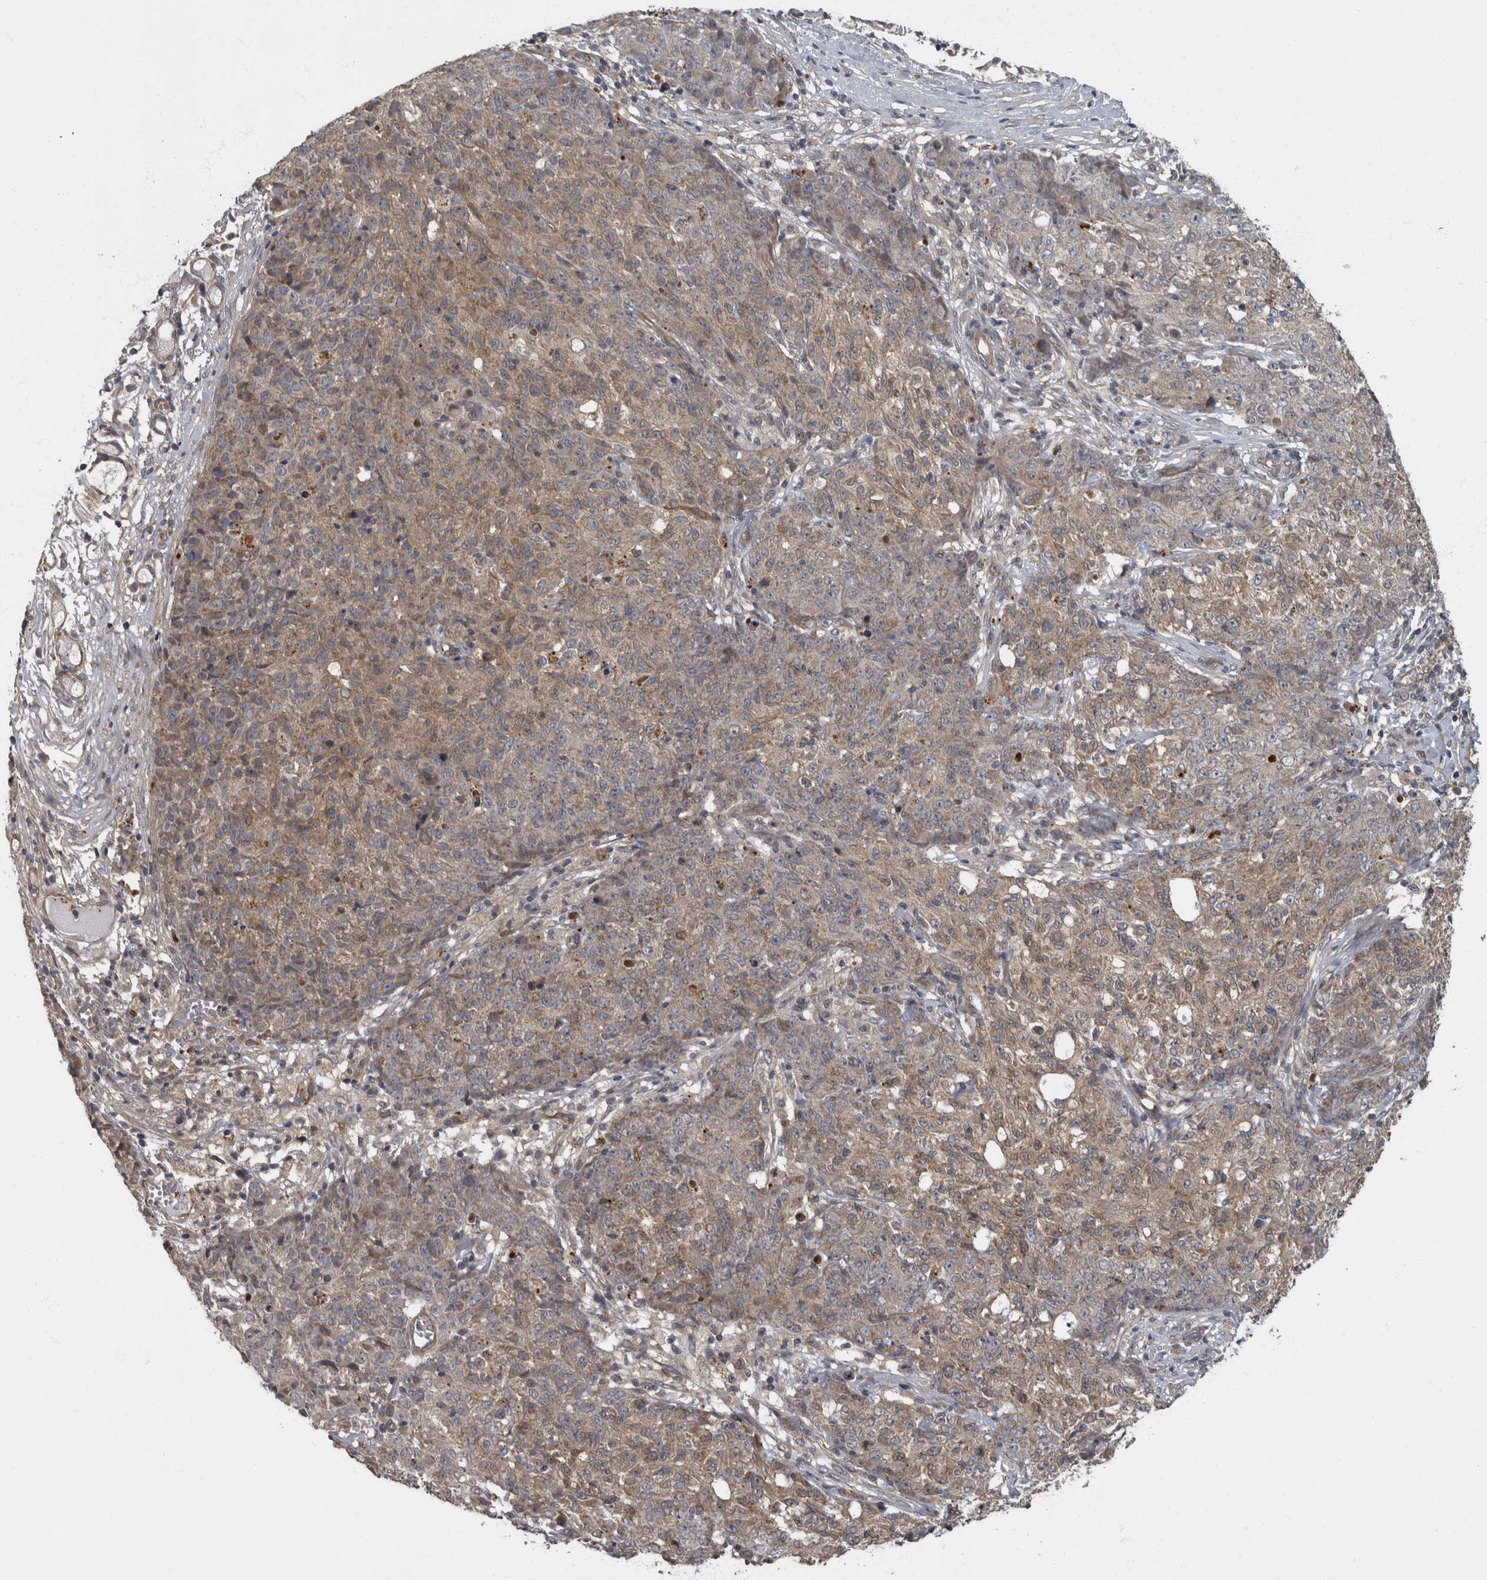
{"staining": {"intensity": "weak", "quantity": "<25%", "location": "cytoplasmic/membranous"}, "tissue": "ovarian cancer", "cell_type": "Tumor cells", "image_type": "cancer", "snomed": [{"axis": "morphology", "description": "Carcinoma, endometroid"}, {"axis": "topography", "description": "Ovary"}], "caption": "Ovarian cancer was stained to show a protein in brown. There is no significant expression in tumor cells. (DAB (3,3'-diaminobenzidine) immunohistochemistry, high magnification).", "gene": "VEGFD", "patient": {"sex": "female", "age": 42}}